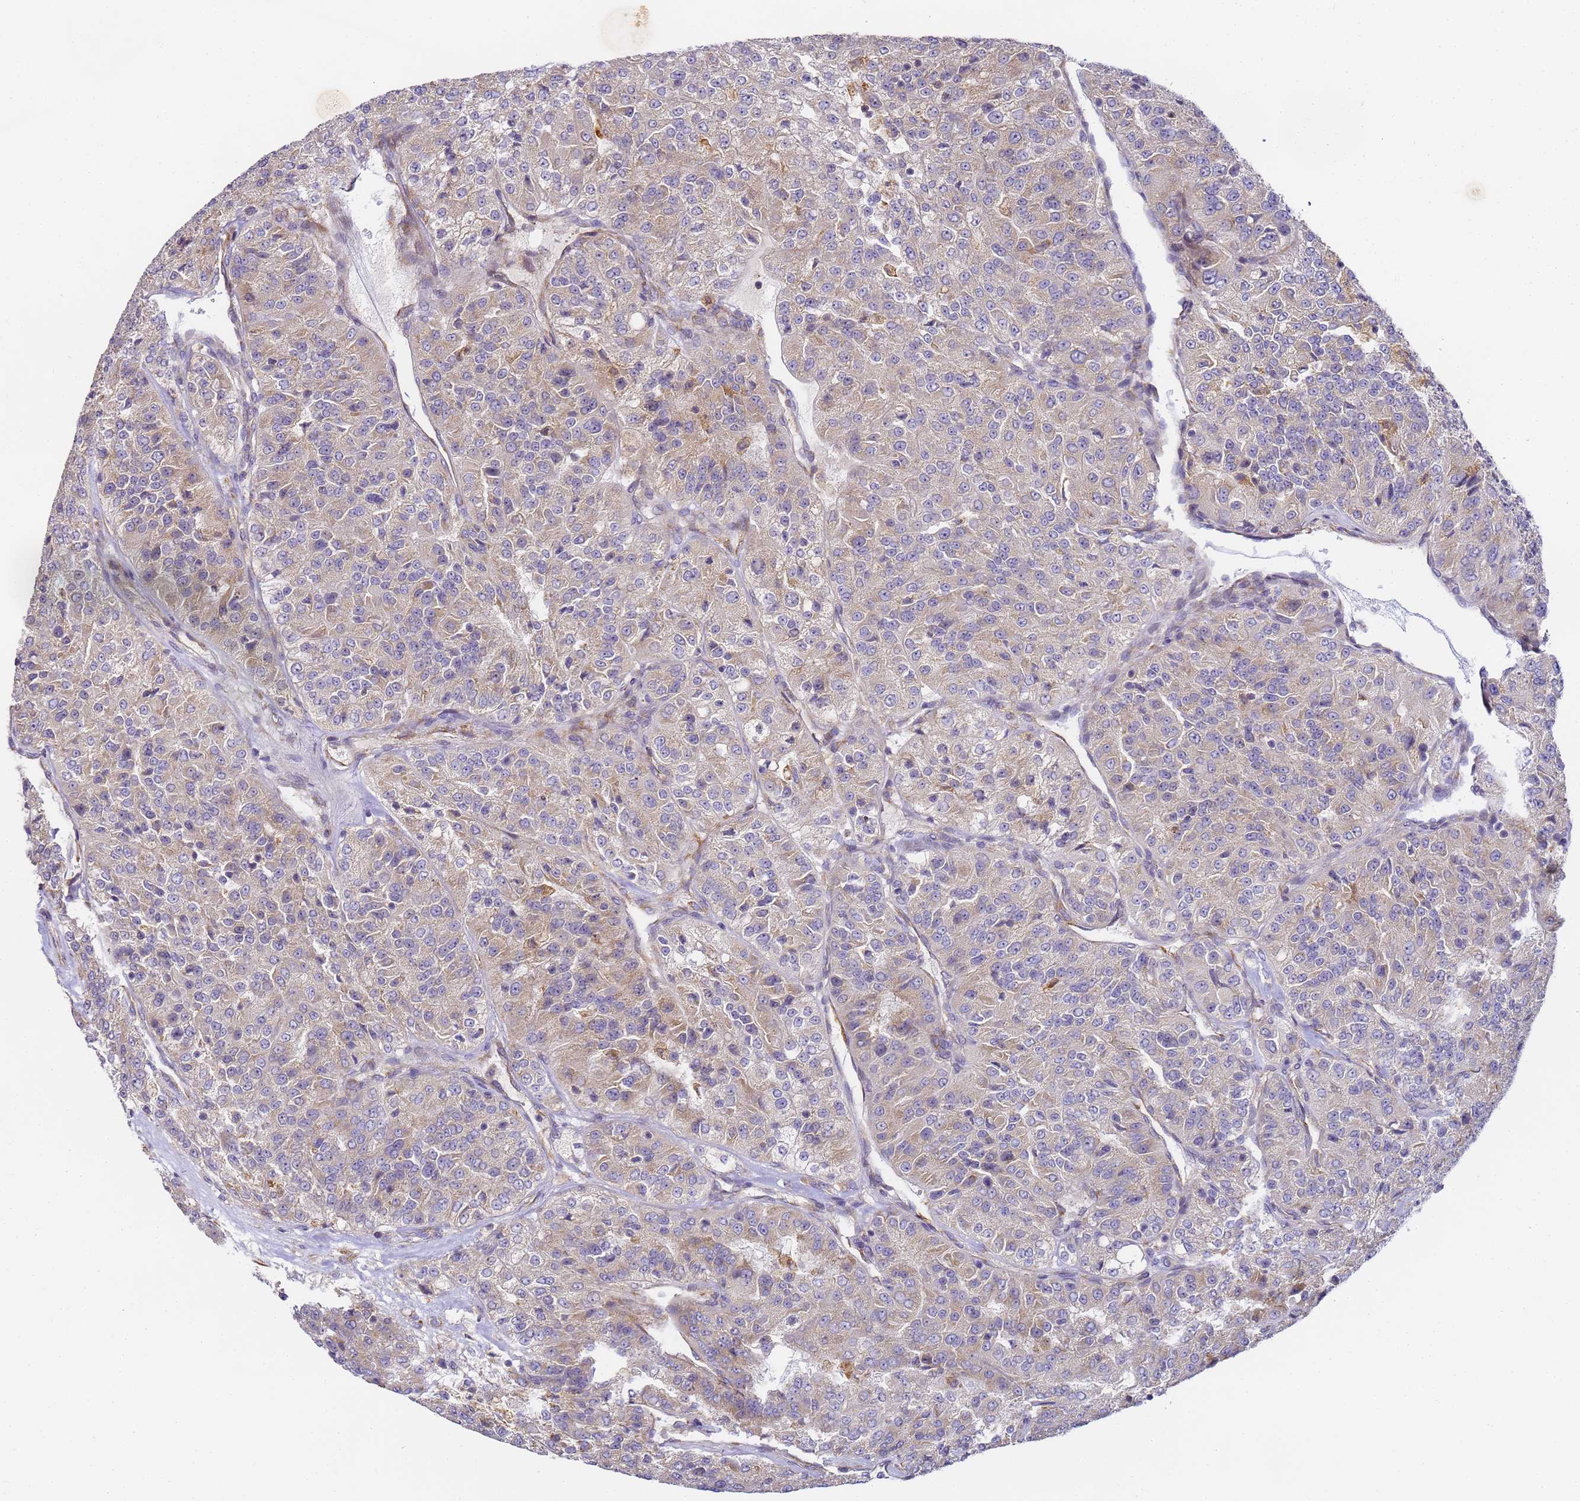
{"staining": {"intensity": "weak", "quantity": "25%-75%", "location": "cytoplasmic/membranous"}, "tissue": "renal cancer", "cell_type": "Tumor cells", "image_type": "cancer", "snomed": [{"axis": "morphology", "description": "Adenocarcinoma, NOS"}, {"axis": "topography", "description": "Kidney"}], "caption": "The image exhibits staining of renal cancer, revealing weak cytoplasmic/membranous protein expression (brown color) within tumor cells.", "gene": "RPL13A", "patient": {"sex": "female", "age": 63}}